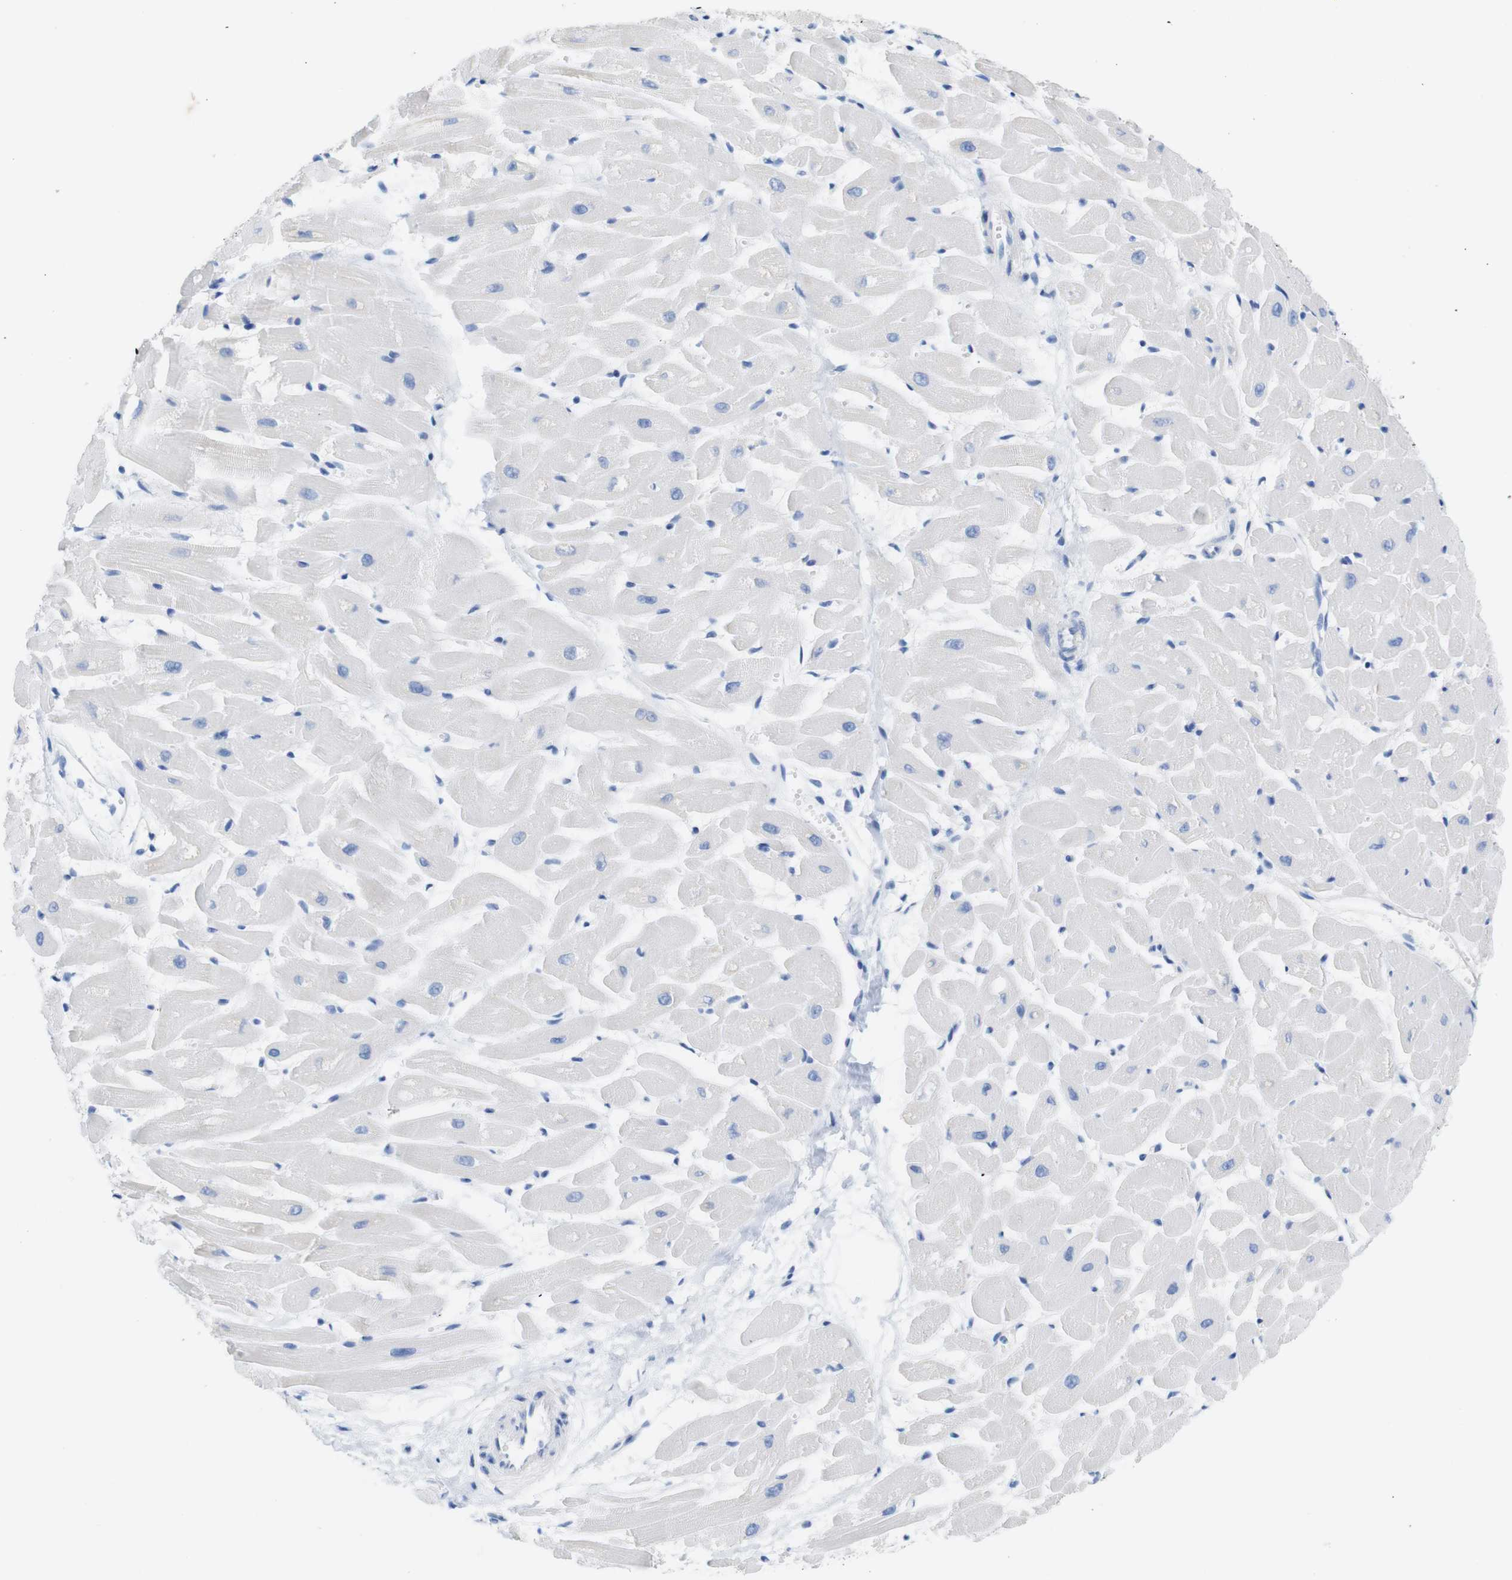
{"staining": {"intensity": "negative", "quantity": "none", "location": "none"}, "tissue": "heart muscle", "cell_type": "Cardiomyocytes", "image_type": "normal", "snomed": [{"axis": "morphology", "description": "Normal tissue, NOS"}, {"axis": "topography", "description": "Heart"}], "caption": "IHC image of benign heart muscle: heart muscle stained with DAB displays no significant protein staining in cardiomyocytes.", "gene": "LAG3", "patient": {"sex": "female", "age": 19}}